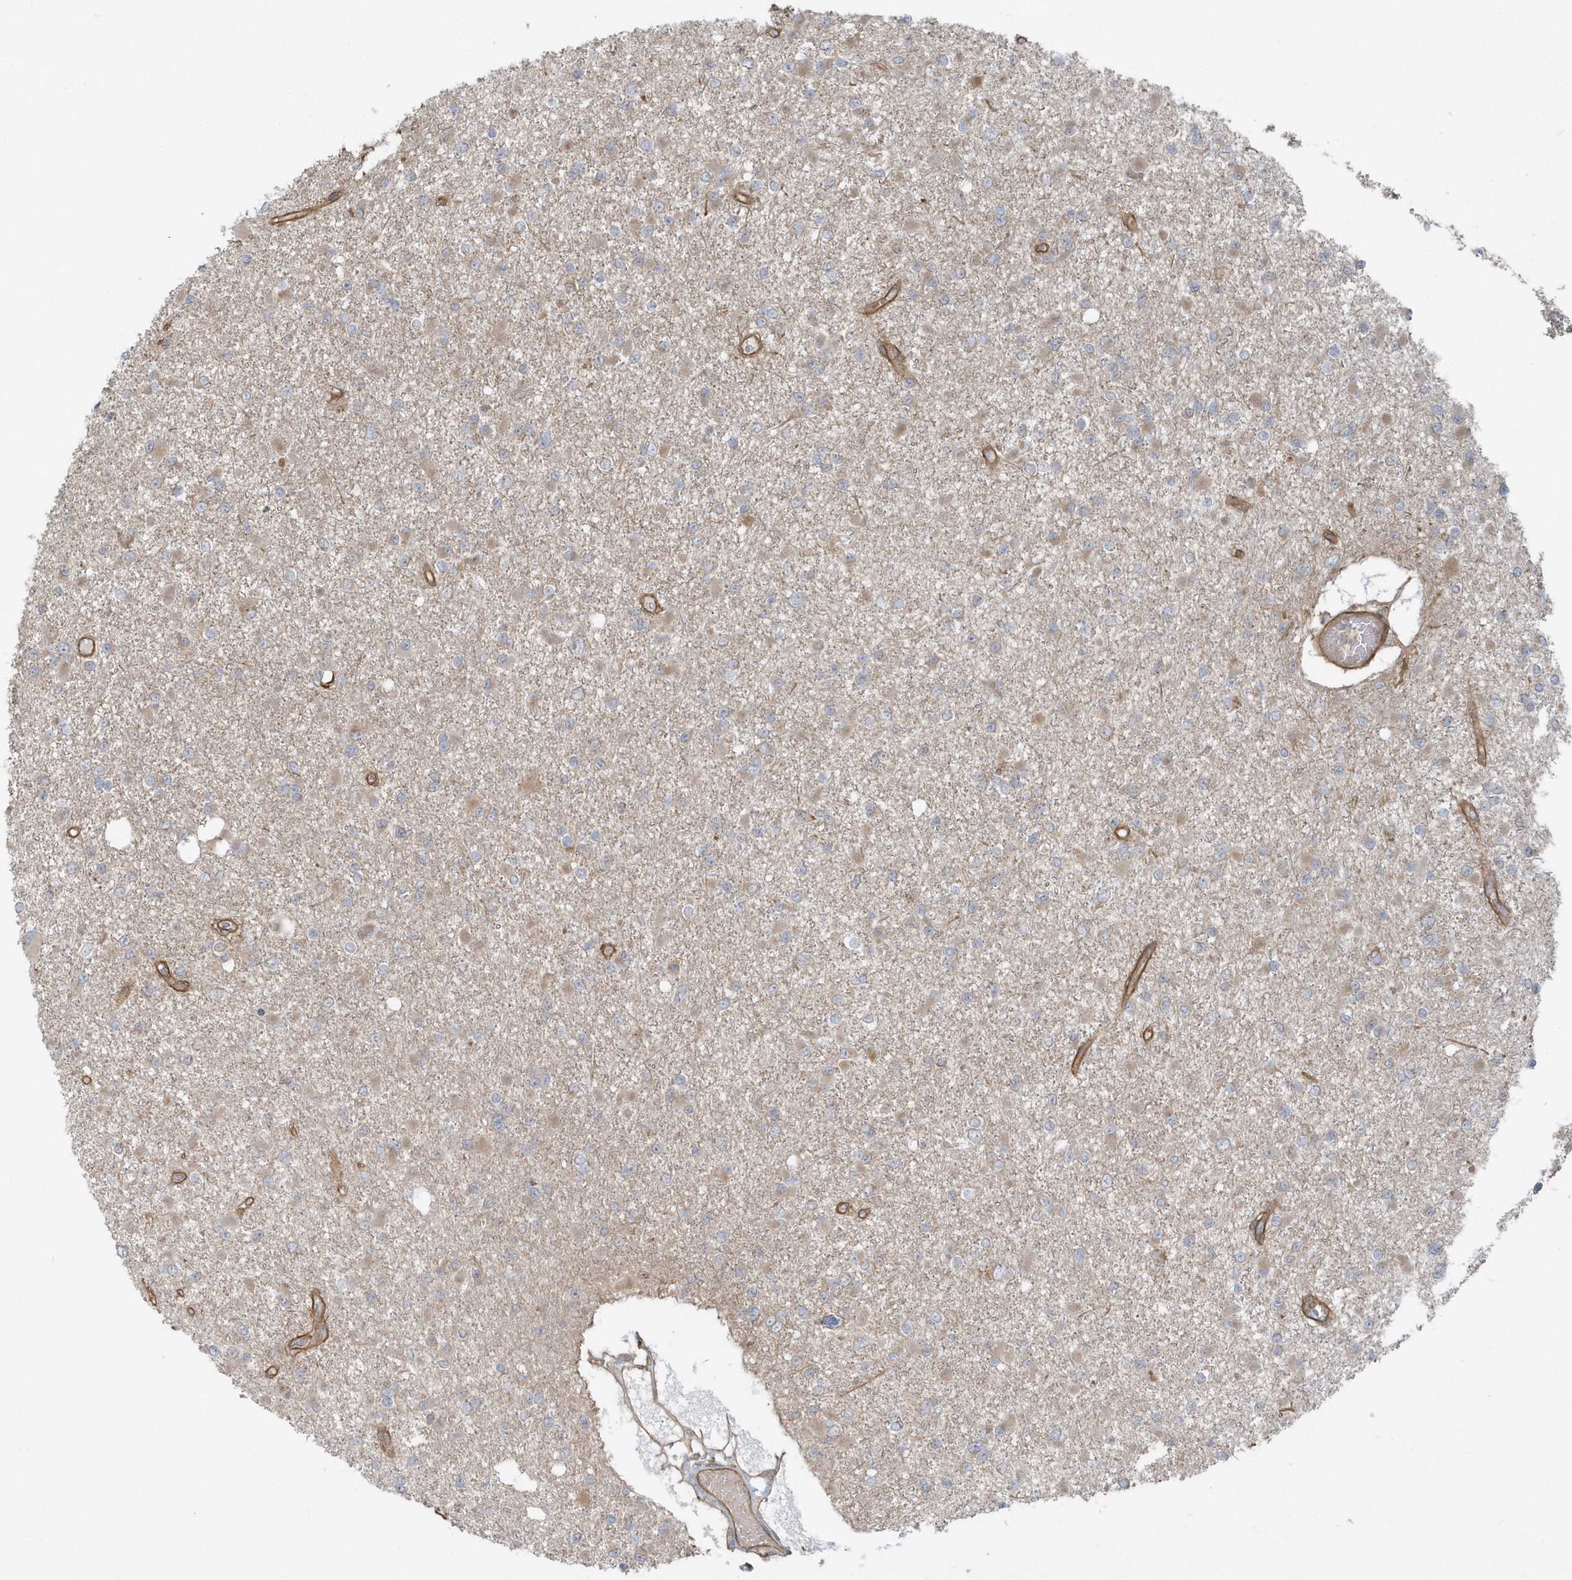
{"staining": {"intensity": "negative", "quantity": "none", "location": "none"}, "tissue": "glioma", "cell_type": "Tumor cells", "image_type": "cancer", "snomed": [{"axis": "morphology", "description": "Glioma, malignant, Low grade"}, {"axis": "topography", "description": "Brain"}], "caption": "Glioma was stained to show a protein in brown. There is no significant staining in tumor cells.", "gene": "ACTR1A", "patient": {"sex": "female", "age": 22}}